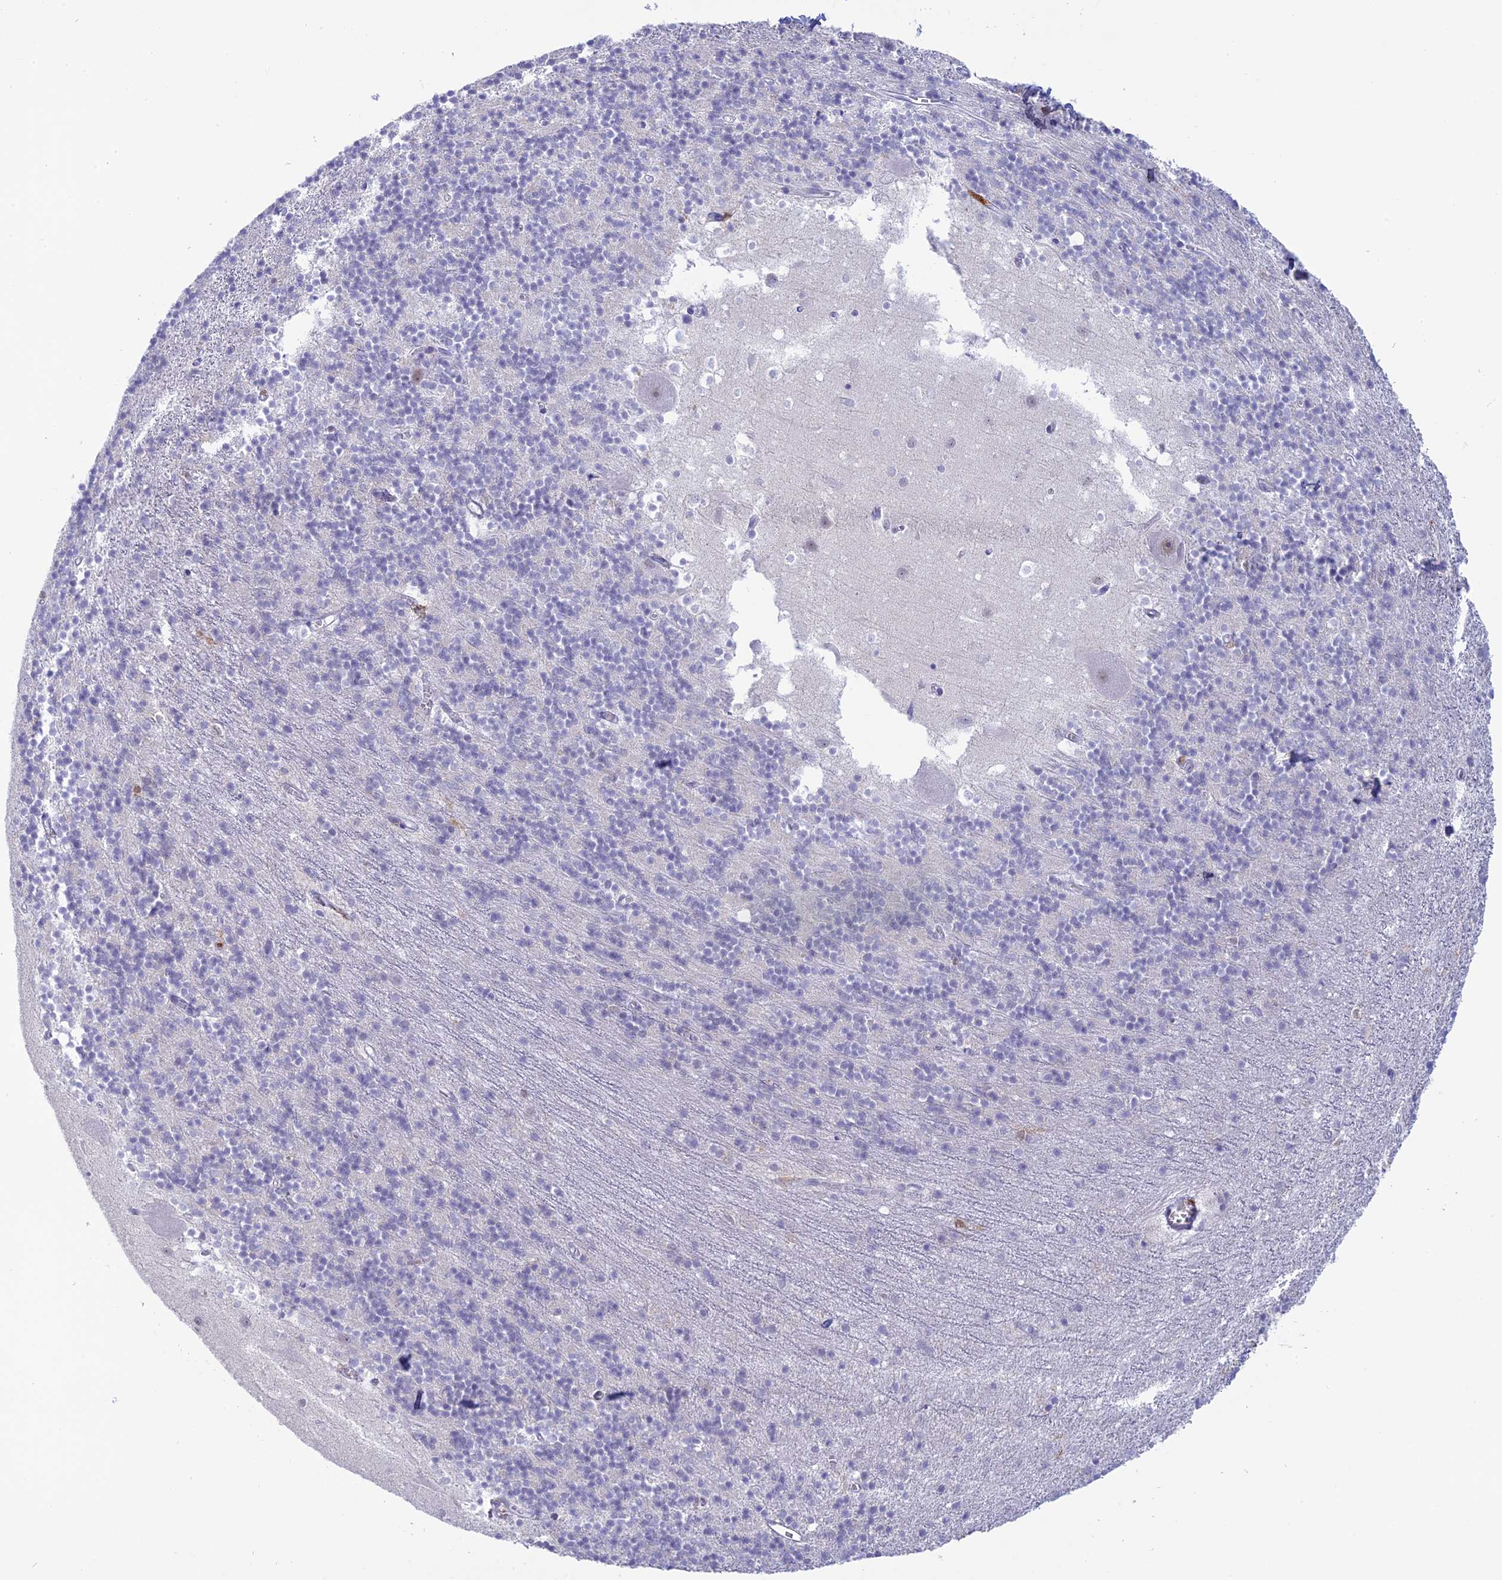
{"staining": {"intensity": "negative", "quantity": "none", "location": "none"}, "tissue": "cerebellum", "cell_type": "Cells in granular layer", "image_type": "normal", "snomed": [{"axis": "morphology", "description": "Normal tissue, NOS"}, {"axis": "topography", "description": "Cerebellum"}], "caption": "An IHC histopathology image of normal cerebellum is shown. There is no staining in cells in granular layer of cerebellum. (Stains: DAB immunohistochemistry with hematoxylin counter stain, Microscopy: brightfield microscopy at high magnification).", "gene": "PGBD4", "patient": {"sex": "male", "age": 54}}